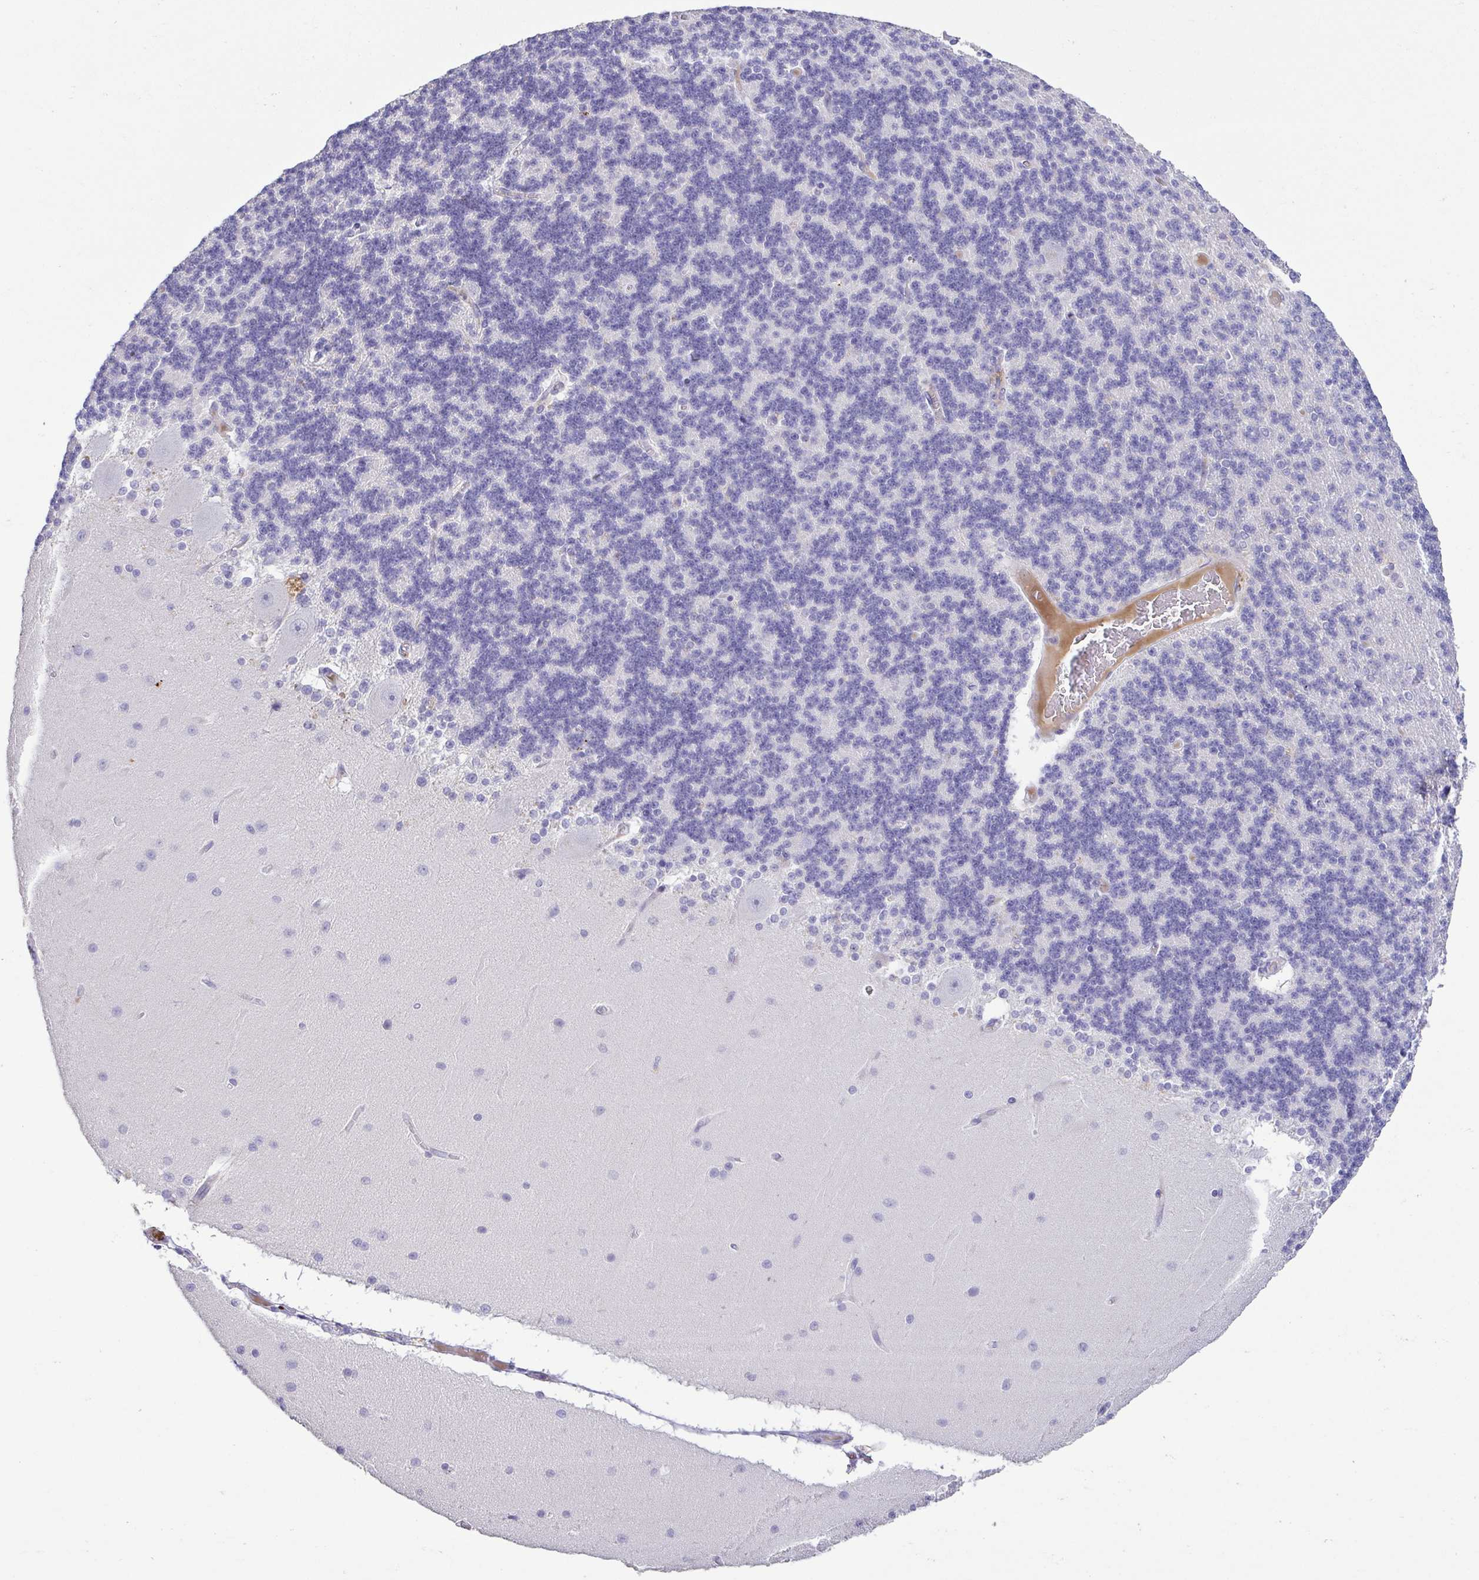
{"staining": {"intensity": "negative", "quantity": "none", "location": "none"}, "tissue": "cerebellum", "cell_type": "Cells in granular layer", "image_type": "normal", "snomed": [{"axis": "morphology", "description": "Normal tissue, NOS"}, {"axis": "topography", "description": "Cerebellum"}], "caption": "This is an IHC histopathology image of unremarkable cerebellum. There is no staining in cells in granular layer.", "gene": "PGLYRP1", "patient": {"sex": "female", "age": 54}}